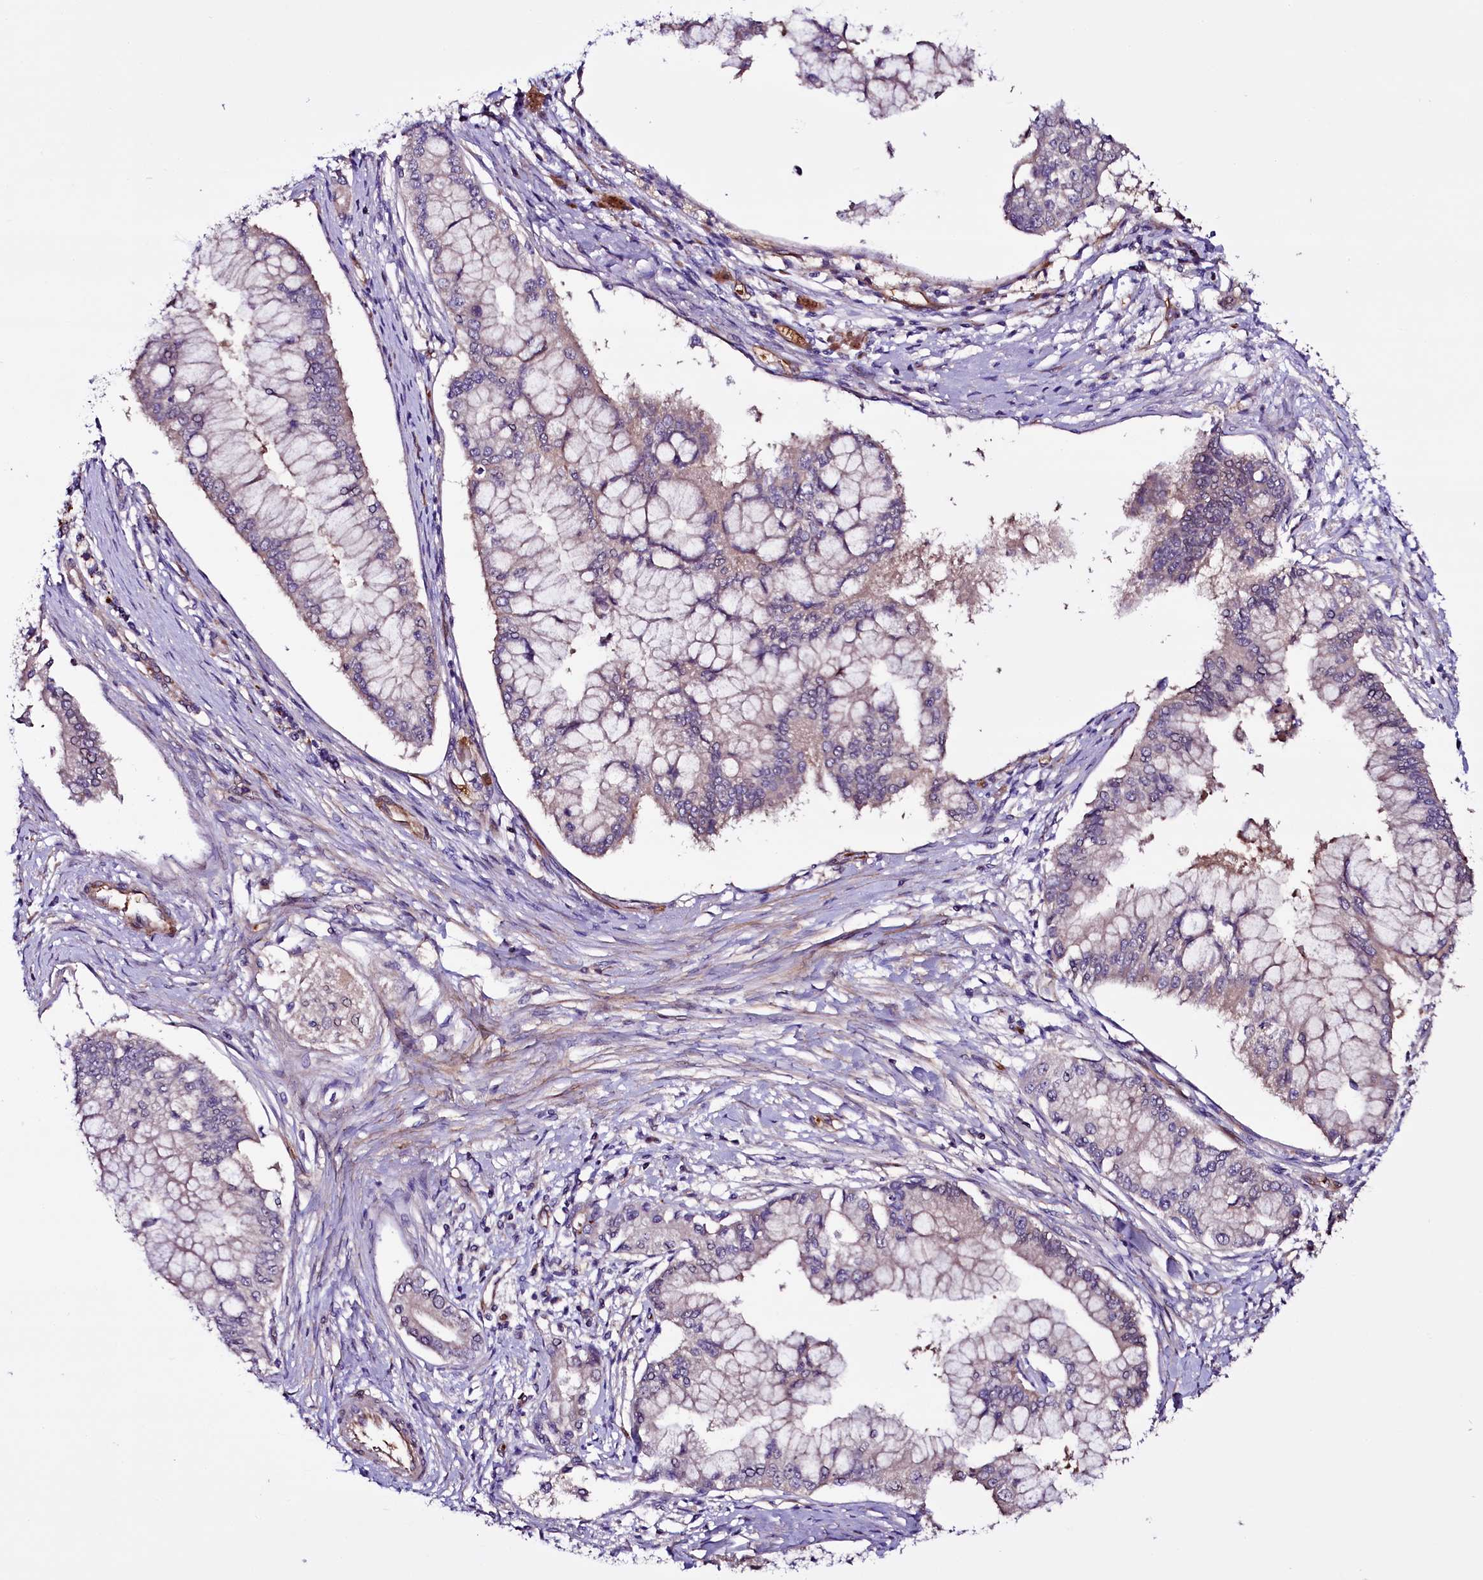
{"staining": {"intensity": "weak", "quantity": "<25%", "location": "cytoplasmic/membranous"}, "tissue": "pancreatic cancer", "cell_type": "Tumor cells", "image_type": "cancer", "snomed": [{"axis": "morphology", "description": "Adenocarcinoma, NOS"}, {"axis": "topography", "description": "Pancreas"}], "caption": "Tumor cells are negative for protein expression in human pancreatic cancer. (DAB (3,3'-diaminobenzidine) immunohistochemistry (IHC) with hematoxylin counter stain).", "gene": "MEX3C", "patient": {"sex": "male", "age": 46}}